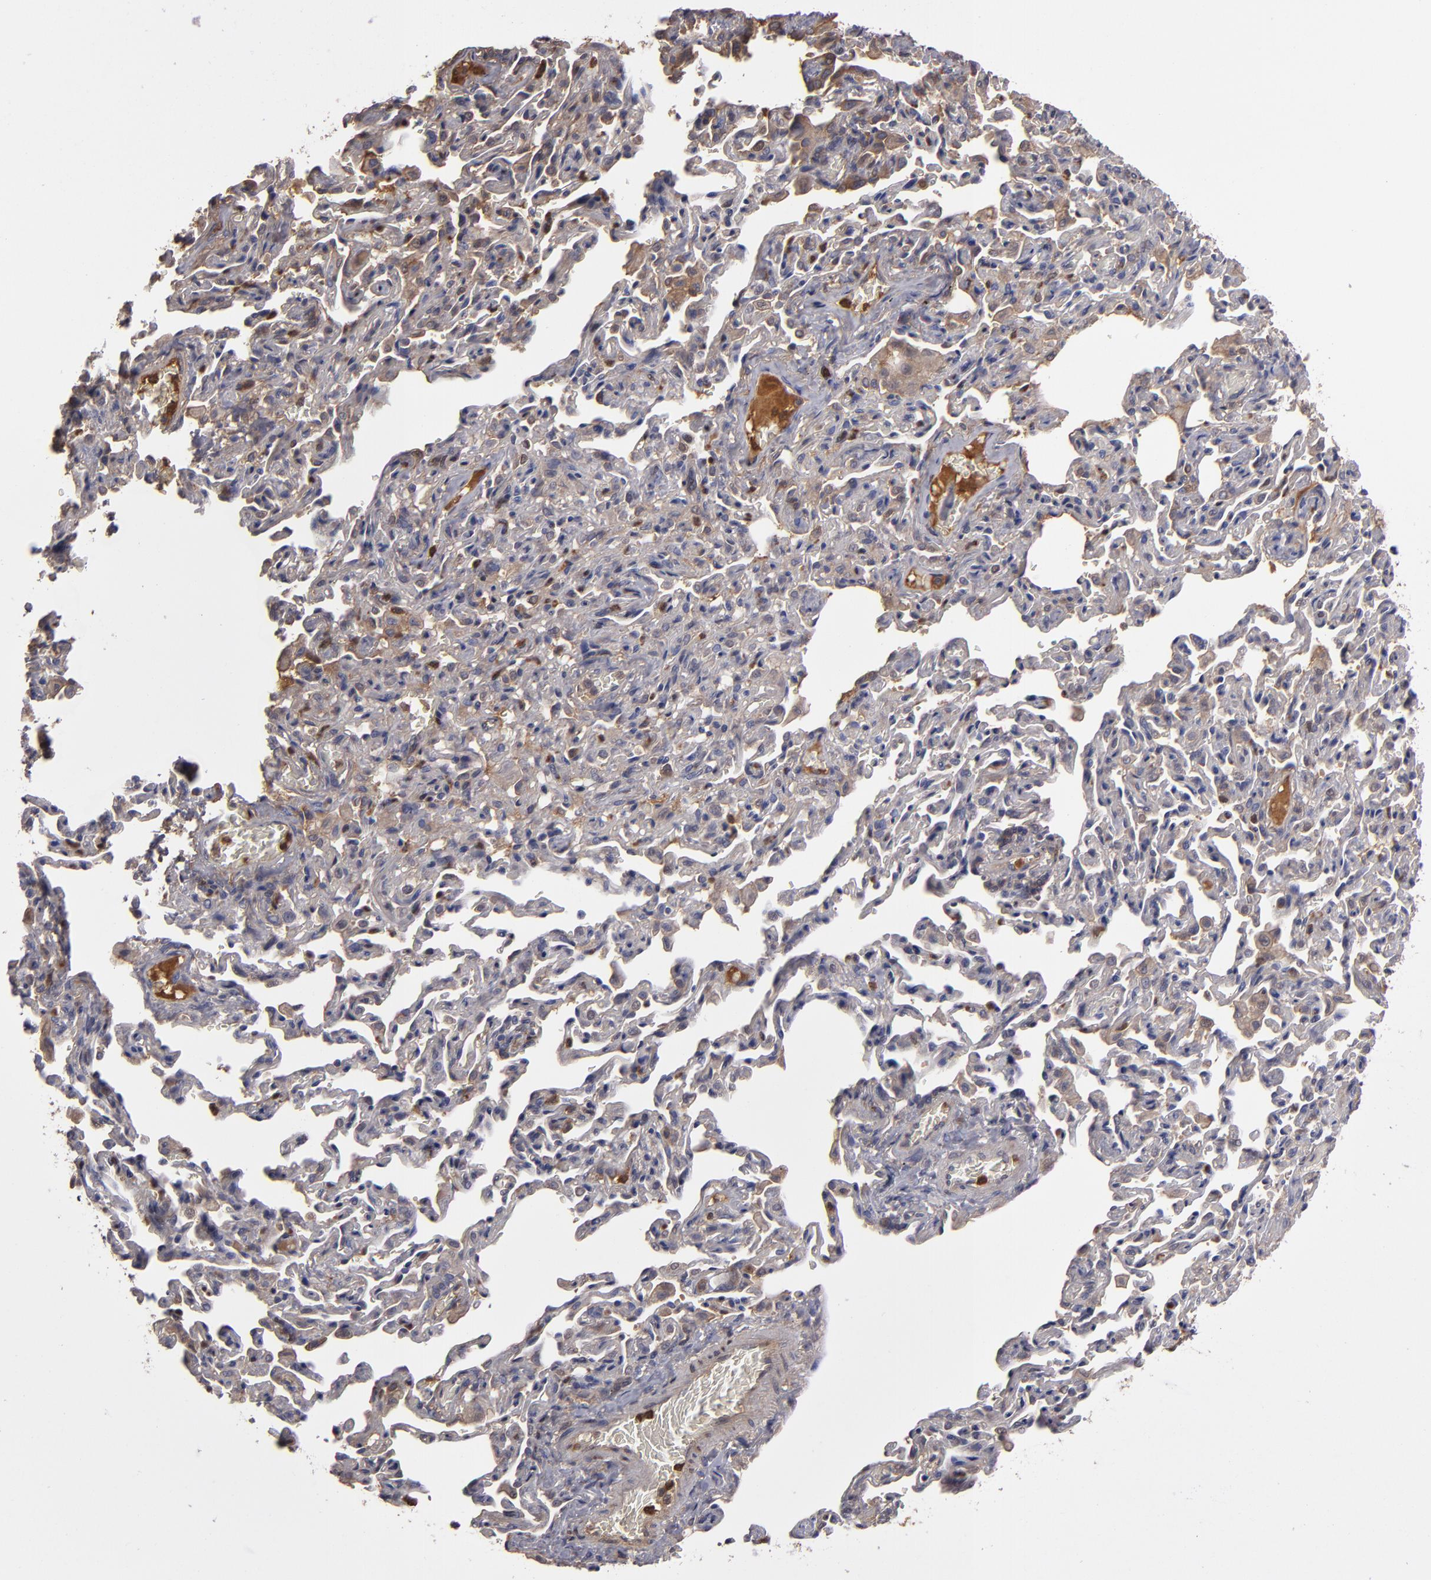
{"staining": {"intensity": "weak", "quantity": "25%-75%", "location": "cytoplasmic/membranous"}, "tissue": "bronchus", "cell_type": "Respiratory epithelial cells", "image_type": "normal", "snomed": [{"axis": "morphology", "description": "Normal tissue, NOS"}, {"axis": "topography", "description": "Lung"}], "caption": "Immunohistochemistry (IHC) histopathology image of normal bronchus: bronchus stained using IHC reveals low levels of weak protein expression localized specifically in the cytoplasmic/membranous of respiratory epithelial cells, appearing as a cytoplasmic/membranous brown color.", "gene": "SERPINA7", "patient": {"sex": "male", "age": 64}}